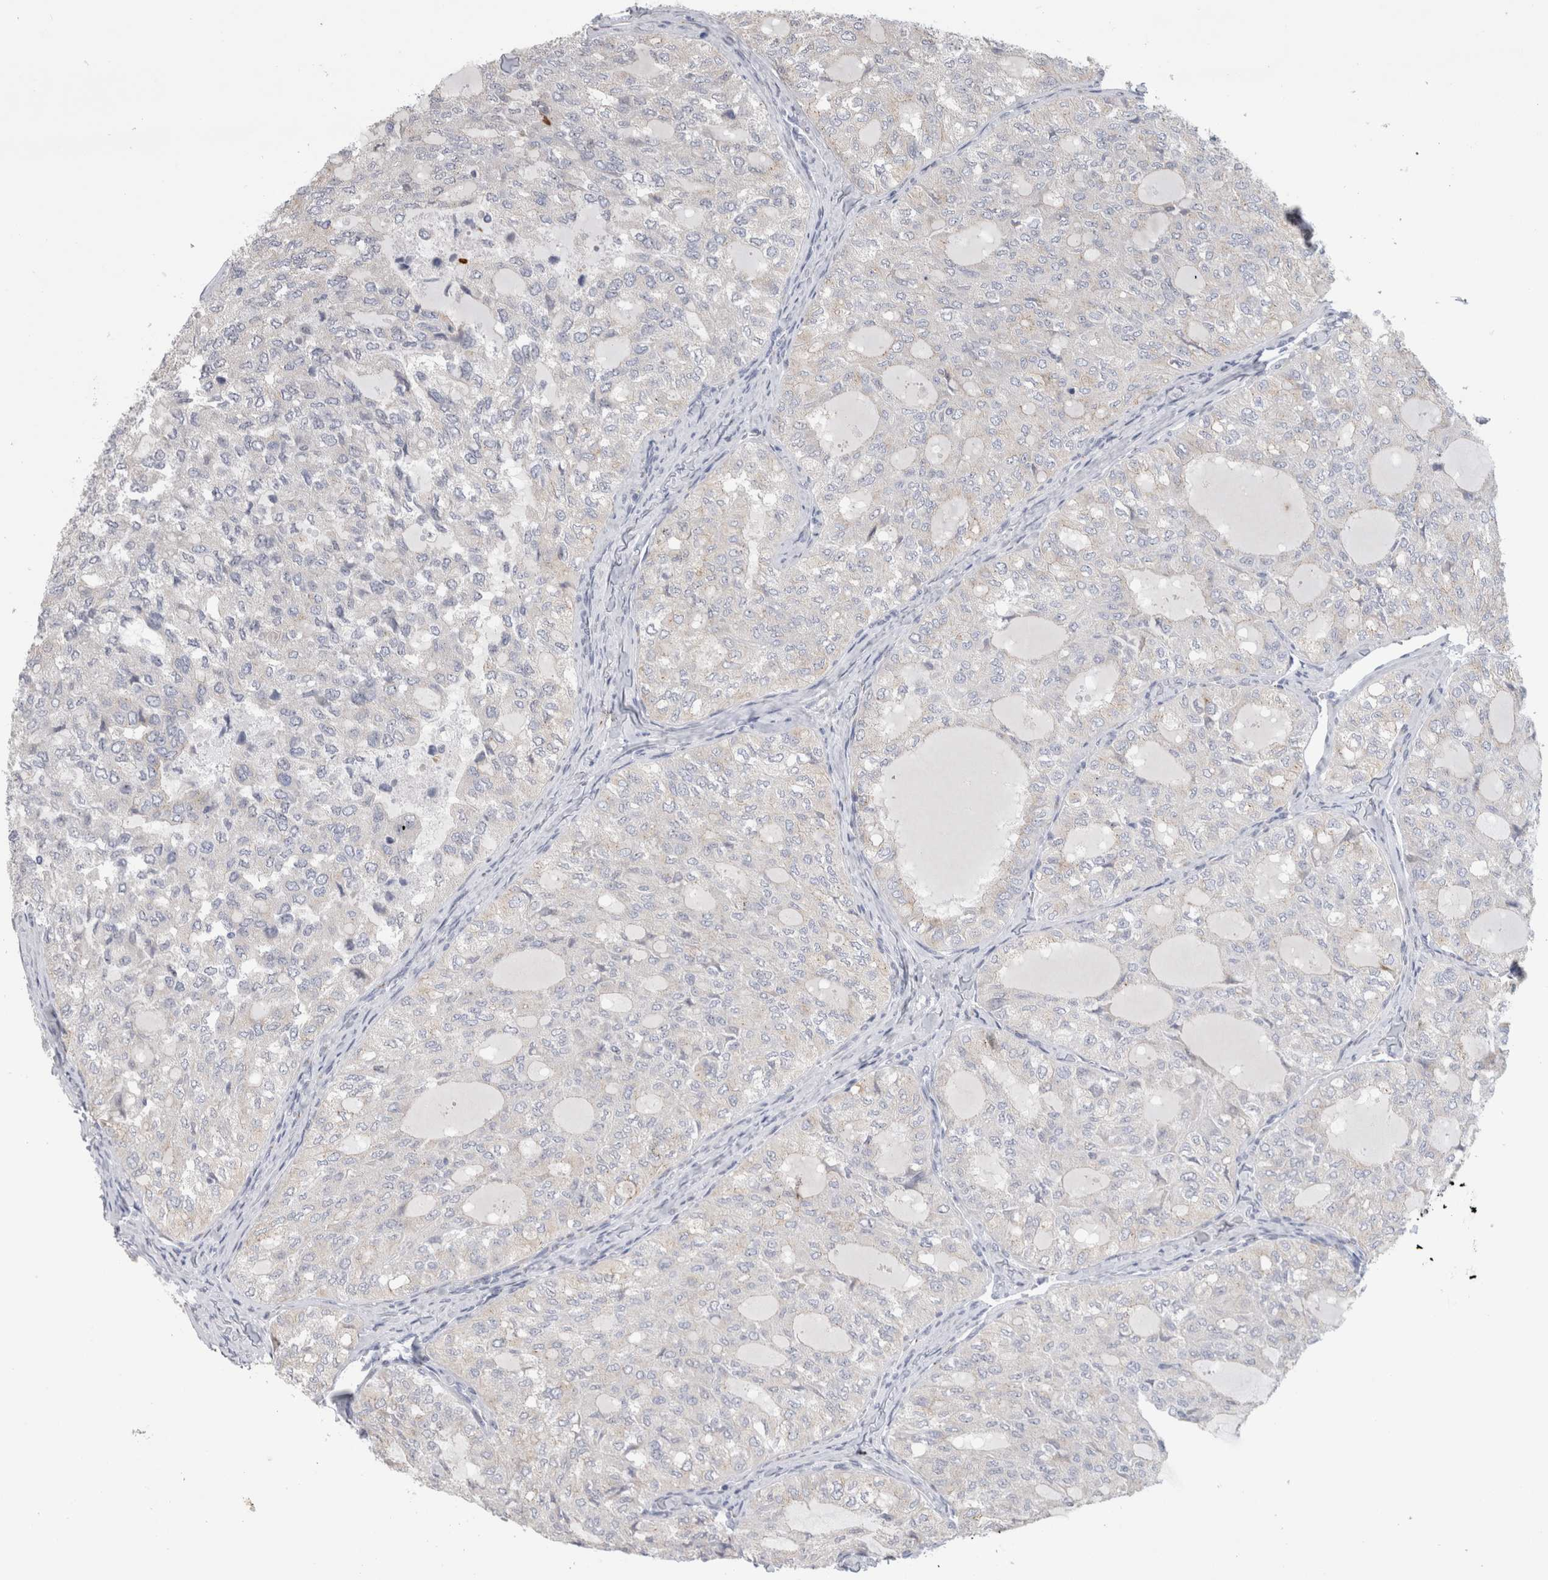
{"staining": {"intensity": "negative", "quantity": "none", "location": "none"}, "tissue": "thyroid cancer", "cell_type": "Tumor cells", "image_type": "cancer", "snomed": [{"axis": "morphology", "description": "Follicular adenoma carcinoma, NOS"}, {"axis": "topography", "description": "Thyroid gland"}], "caption": "Tumor cells show no significant protein expression in thyroid cancer.", "gene": "AKAP9", "patient": {"sex": "male", "age": 75}}